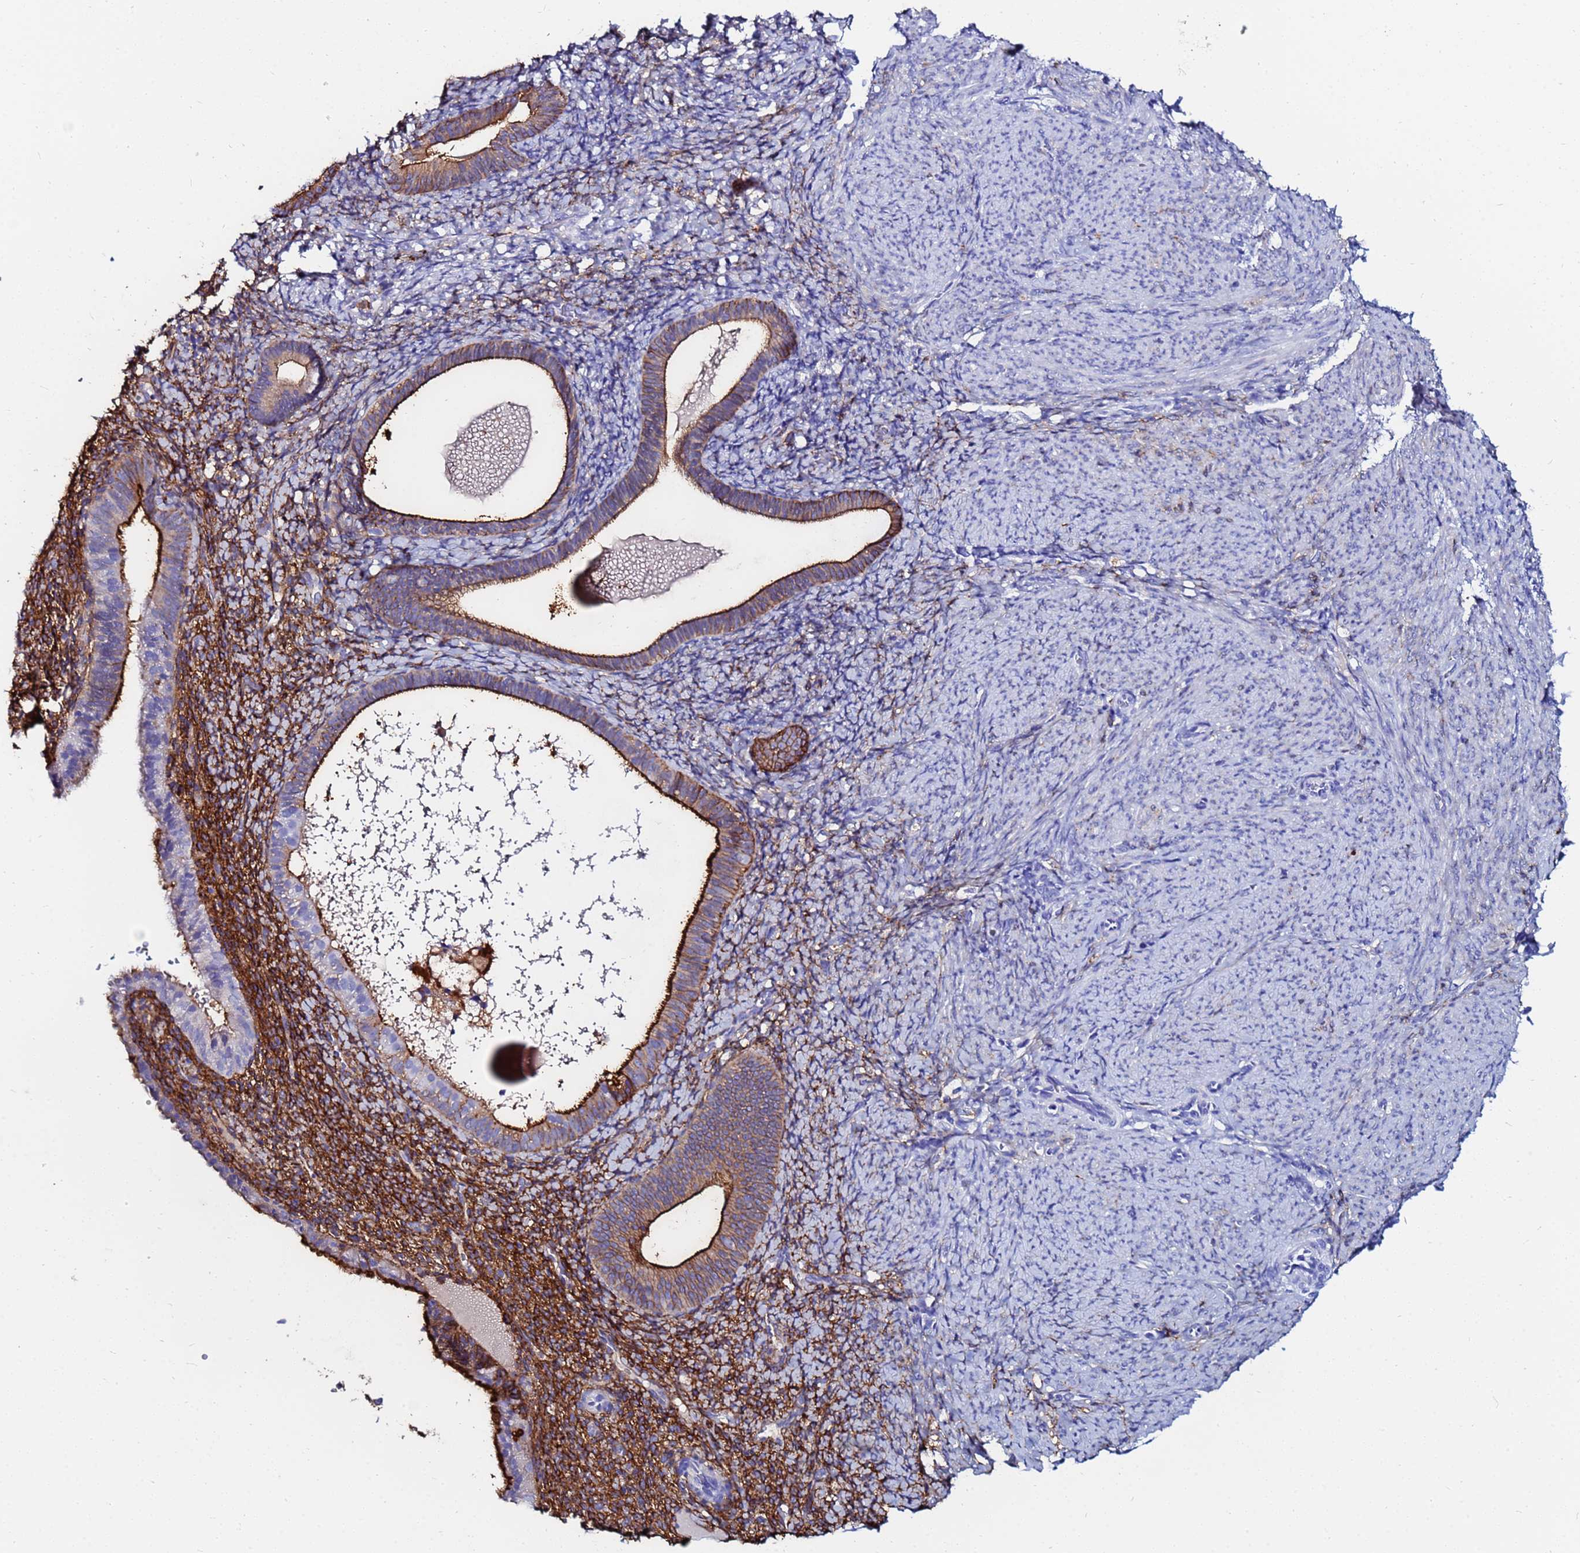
{"staining": {"intensity": "weak", "quantity": ">75%", "location": "cytoplasmic/membranous"}, "tissue": "endometrium", "cell_type": "Cells in endometrial stroma", "image_type": "normal", "snomed": [{"axis": "morphology", "description": "Normal tissue, NOS"}, {"axis": "topography", "description": "Endometrium"}], "caption": "Weak cytoplasmic/membranous positivity for a protein is present in approximately >75% of cells in endometrial stroma of benign endometrium using immunohistochemistry.", "gene": "BASP1", "patient": {"sex": "female", "age": 65}}